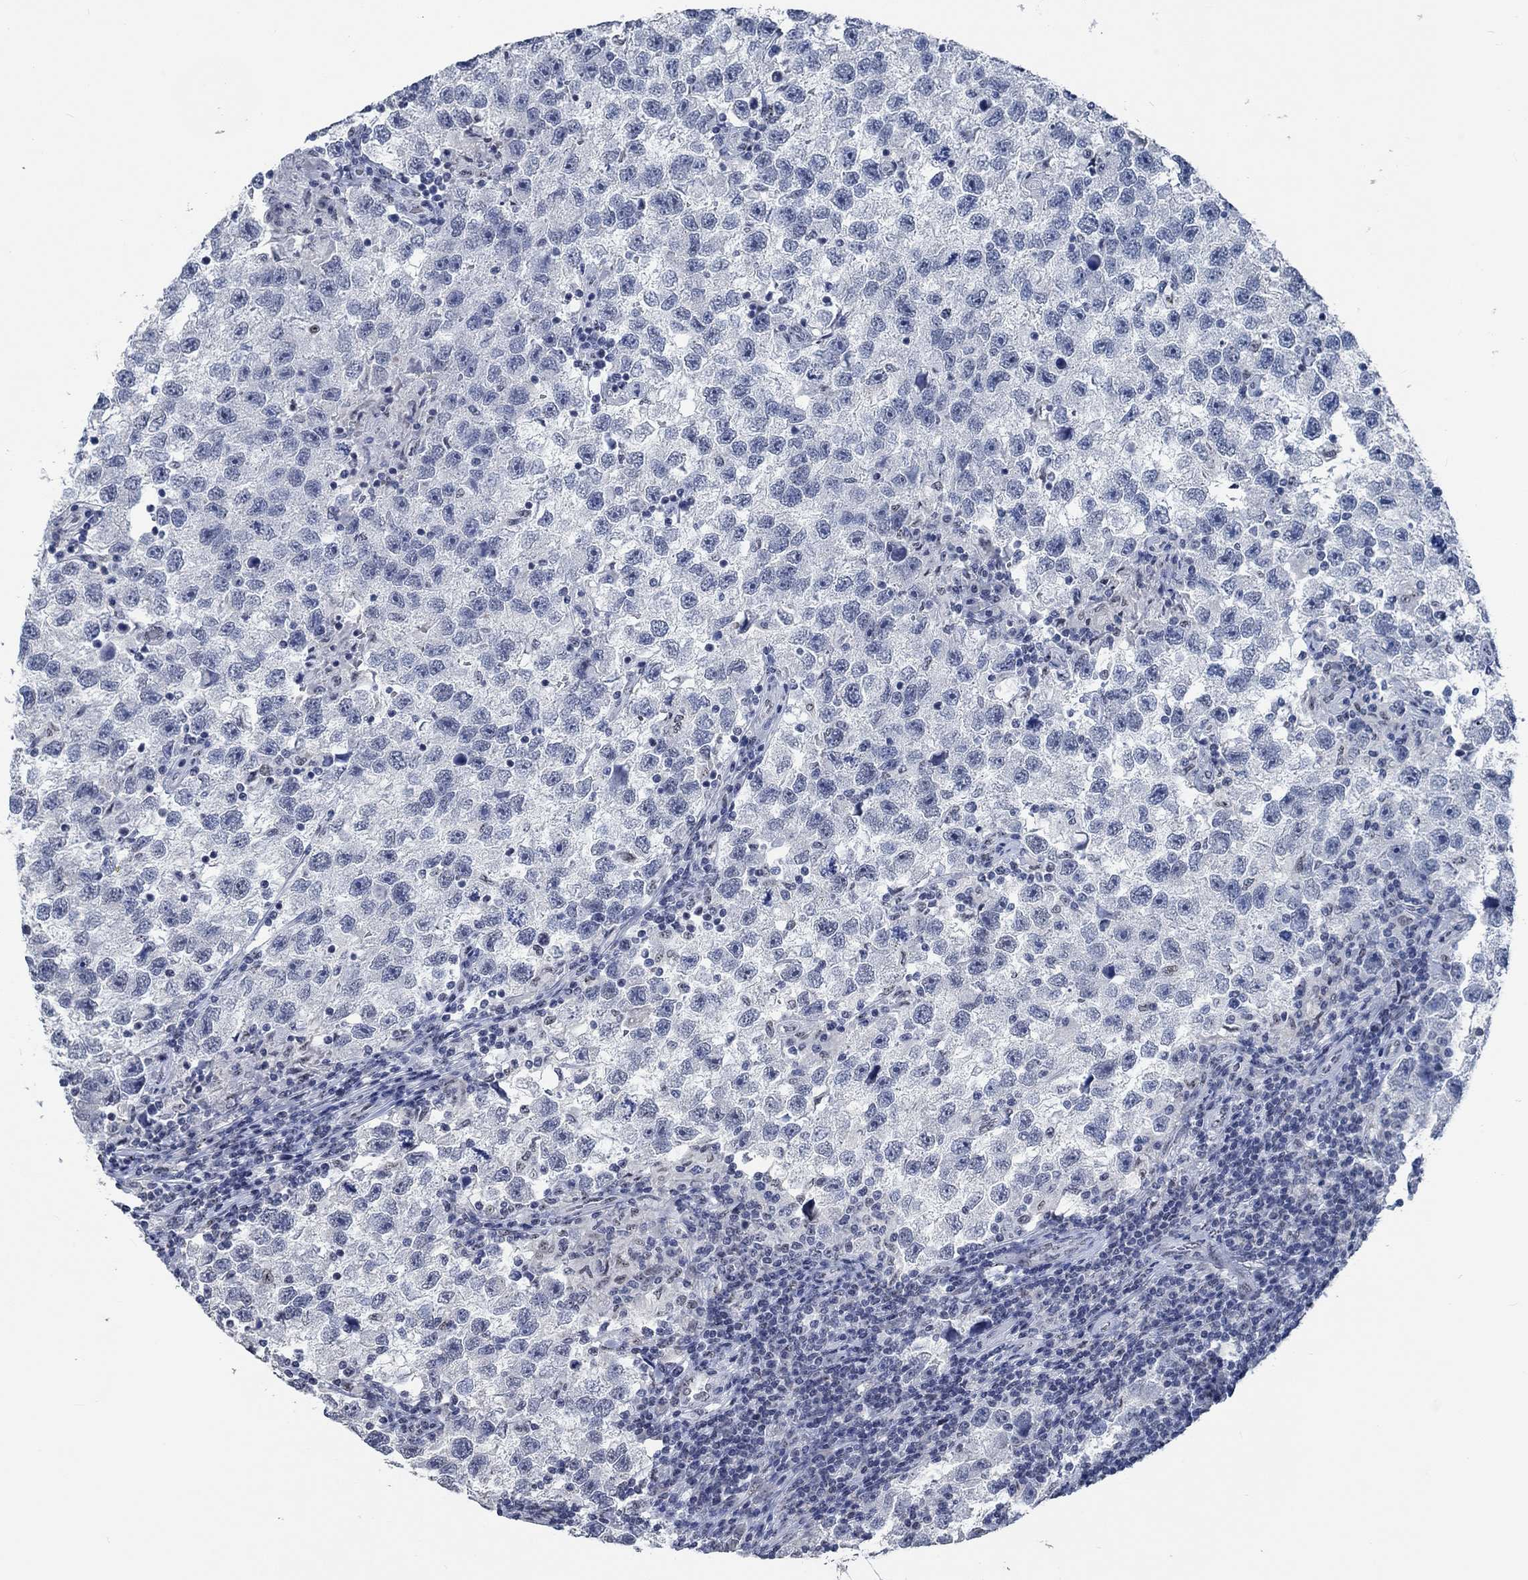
{"staining": {"intensity": "negative", "quantity": "none", "location": "none"}, "tissue": "testis cancer", "cell_type": "Tumor cells", "image_type": "cancer", "snomed": [{"axis": "morphology", "description": "Seminoma, NOS"}, {"axis": "topography", "description": "Testis"}], "caption": "IHC micrograph of human testis cancer (seminoma) stained for a protein (brown), which shows no positivity in tumor cells.", "gene": "OBSCN", "patient": {"sex": "male", "age": 26}}